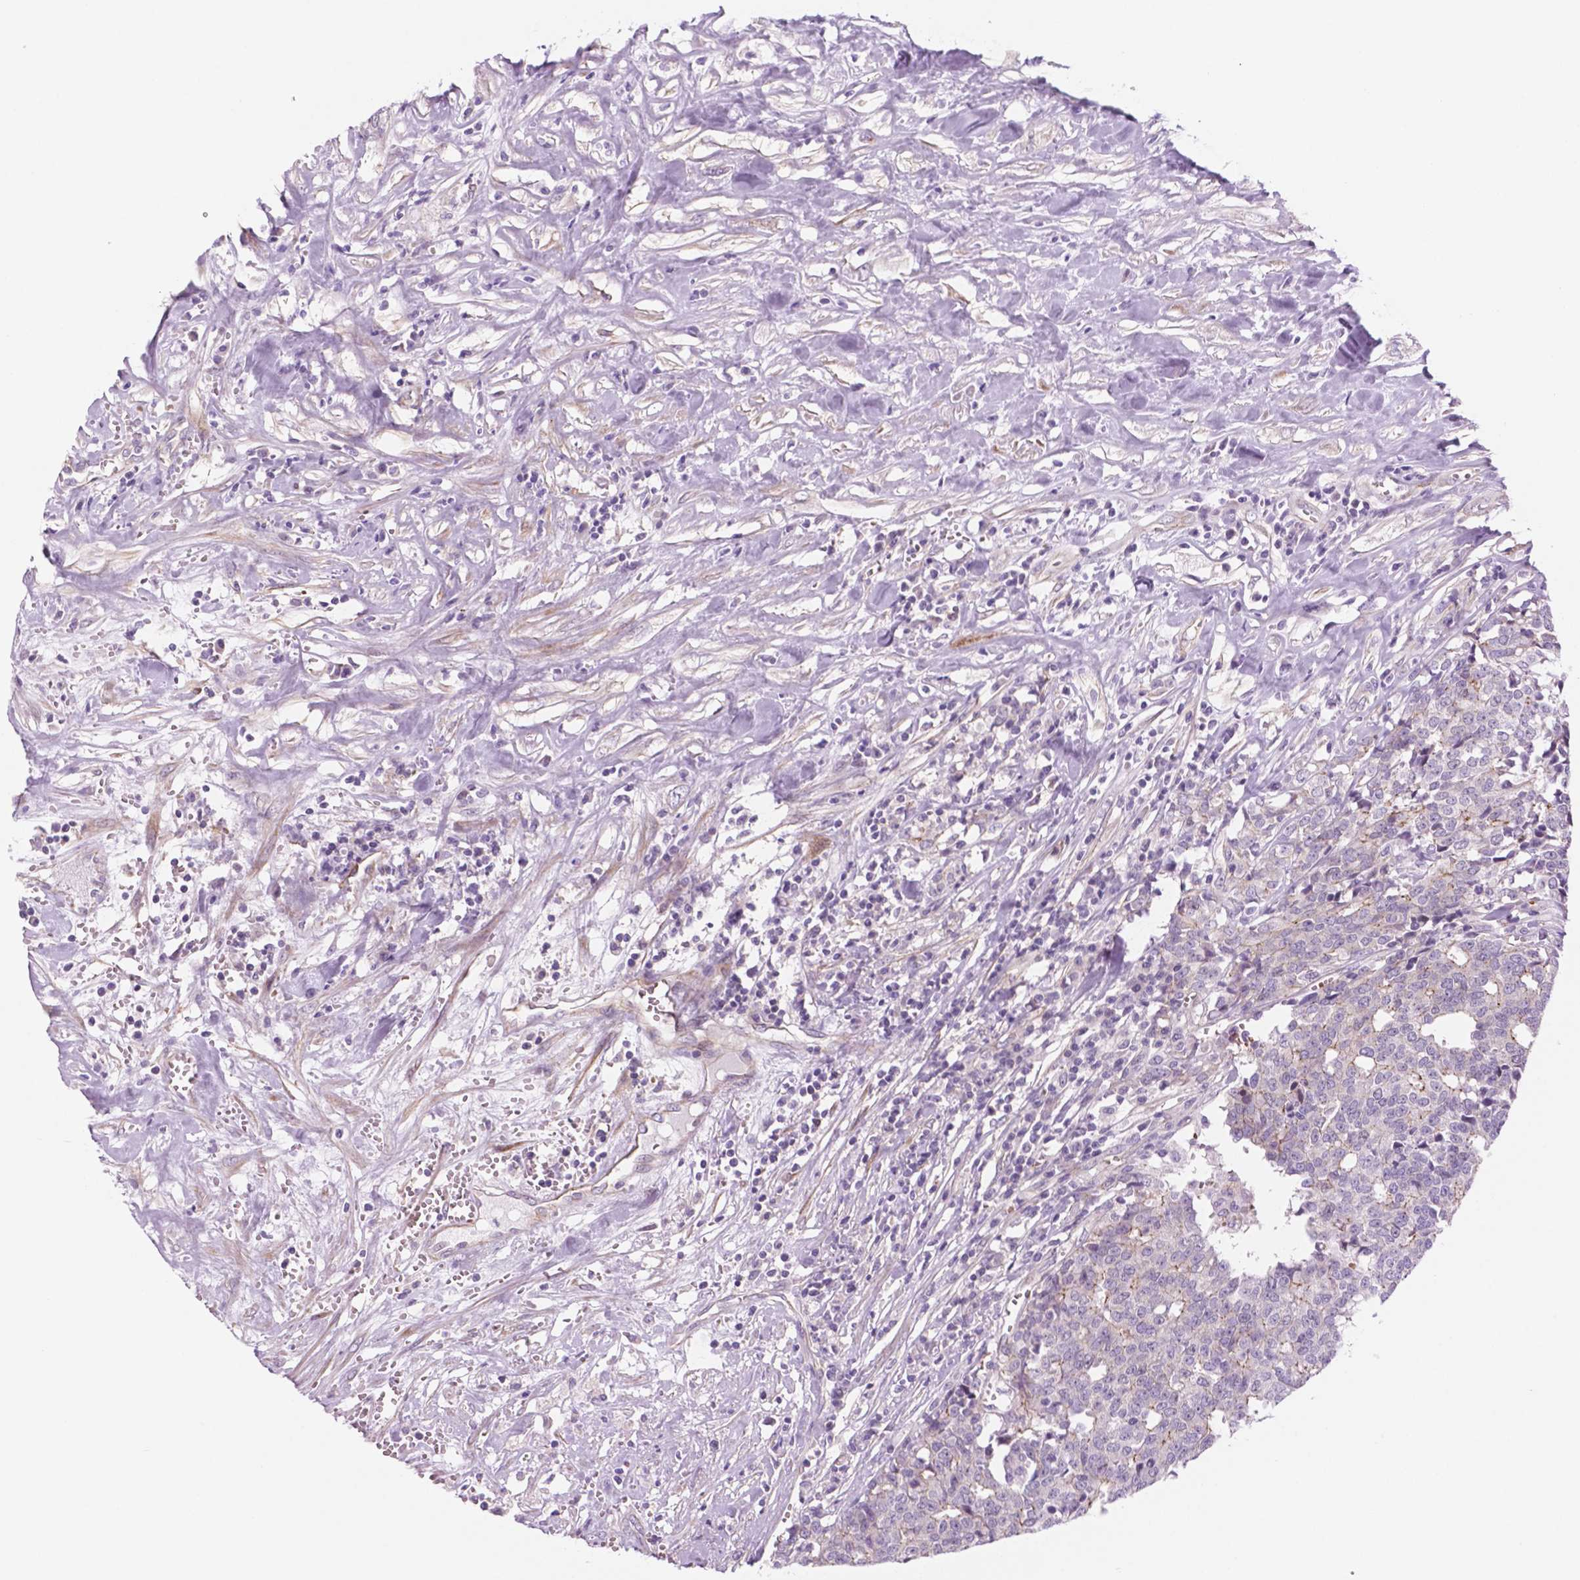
{"staining": {"intensity": "negative", "quantity": "none", "location": "none"}, "tissue": "prostate cancer", "cell_type": "Tumor cells", "image_type": "cancer", "snomed": [{"axis": "morphology", "description": "Adenocarcinoma, High grade"}, {"axis": "topography", "description": "Prostate and seminal vesicle, NOS"}], "caption": "Immunohistochemistry (IHC) histopathology image of neoplastic tissue: prostate cancer (high-grade adenocarcinoma) stained with DAB (3,3'-diaminobenzidine) shows no significant protein expression in tumor cells.", "gene": "RND3", "patient": {"sex": "male", "age": 60}}